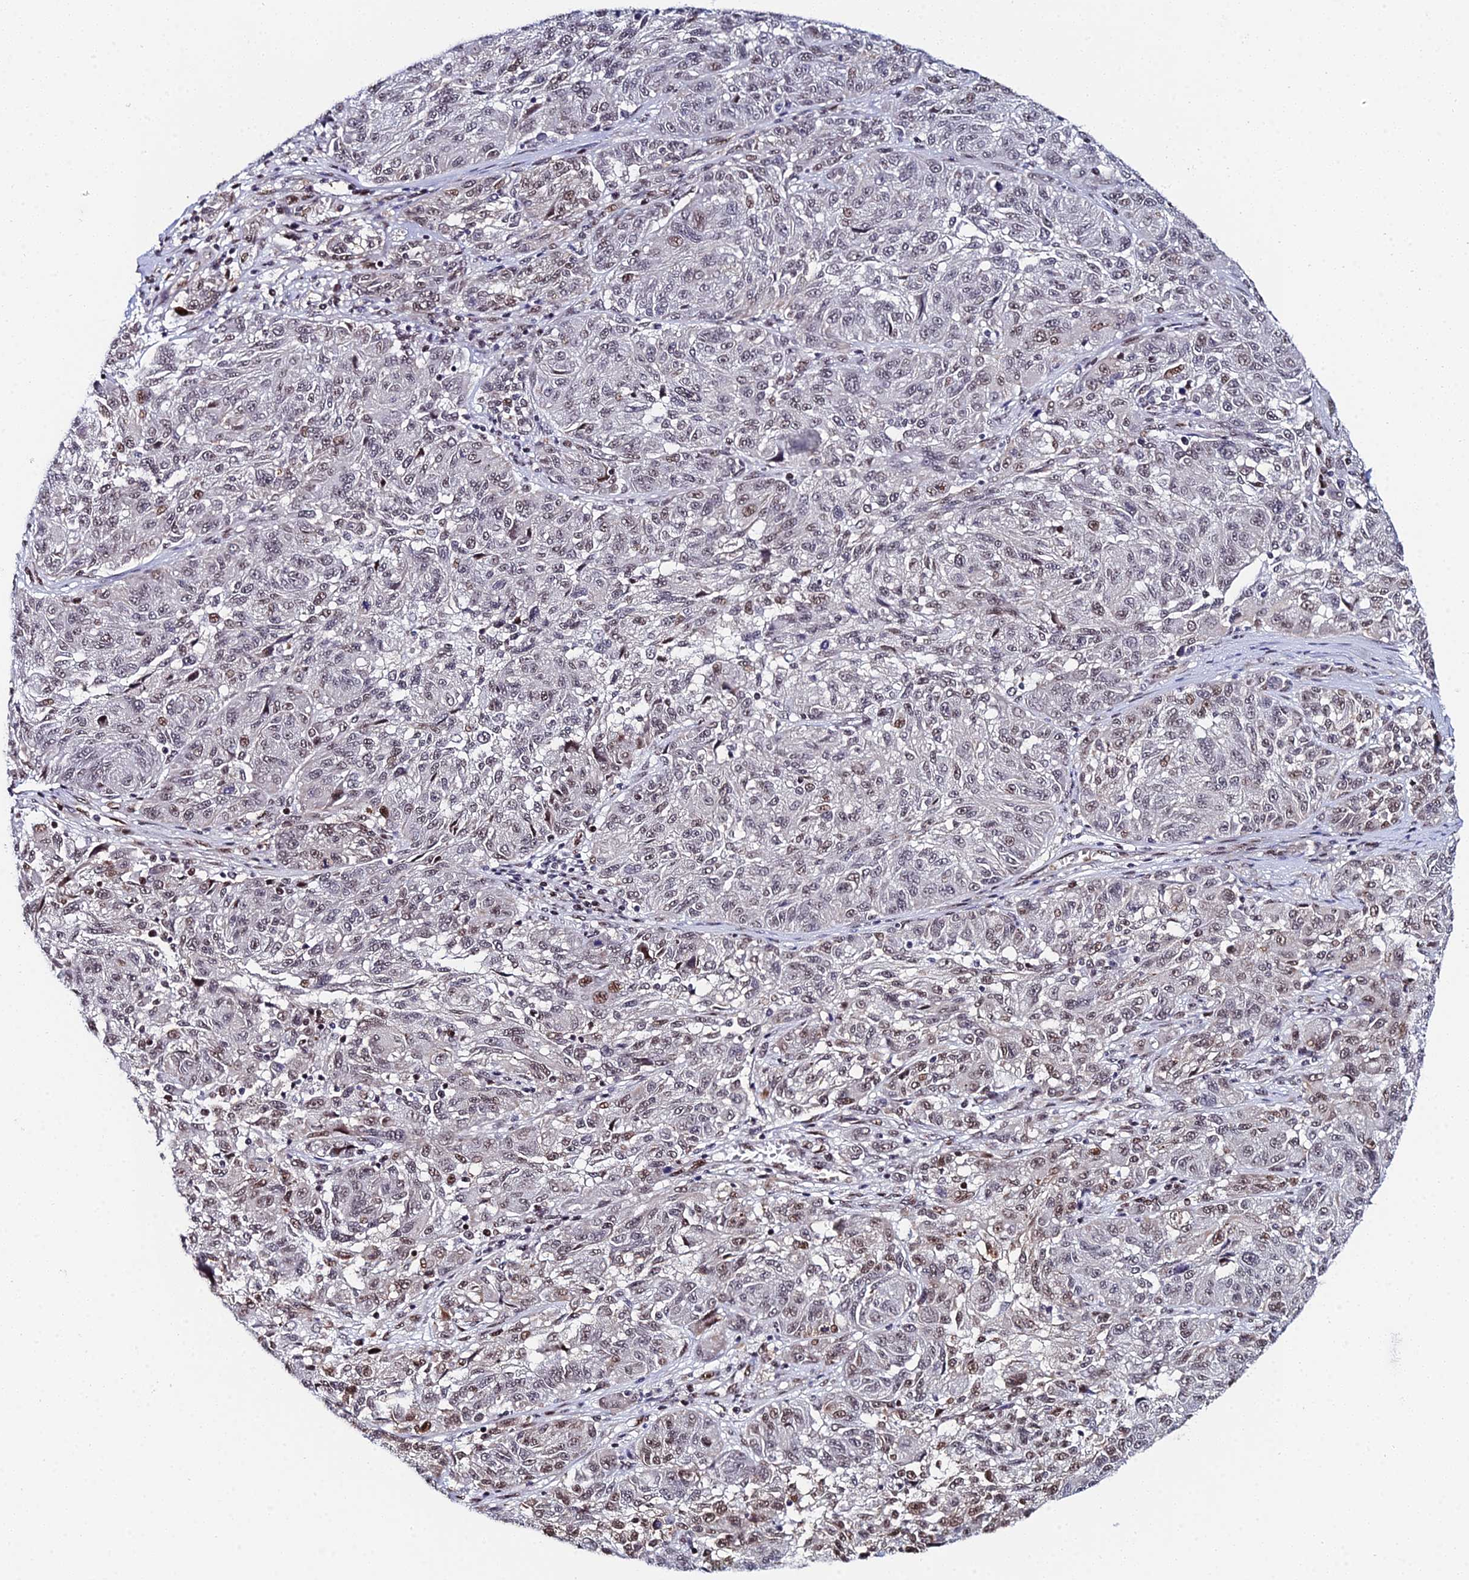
{"staining": {"intensity": "weak", "quantity": "25%-75%", "location": "nuclear"}, "tissue": "melanoma", "cell_type": "Tumor cells", "image_type": "cancer", "snomed": [{"axis": "morphology", "description": "Malignant melanoma, NOS"}, {"axis": "topography", "description": "Skin"}], "caption": "Brown immunohistochemical staining in human malignant melanoma demonstrates weak nuclear positivity in approximately 25%-75% of tumor cells.", "gene": "TIFA", "patient": {"sex": "male", "age": 53}}